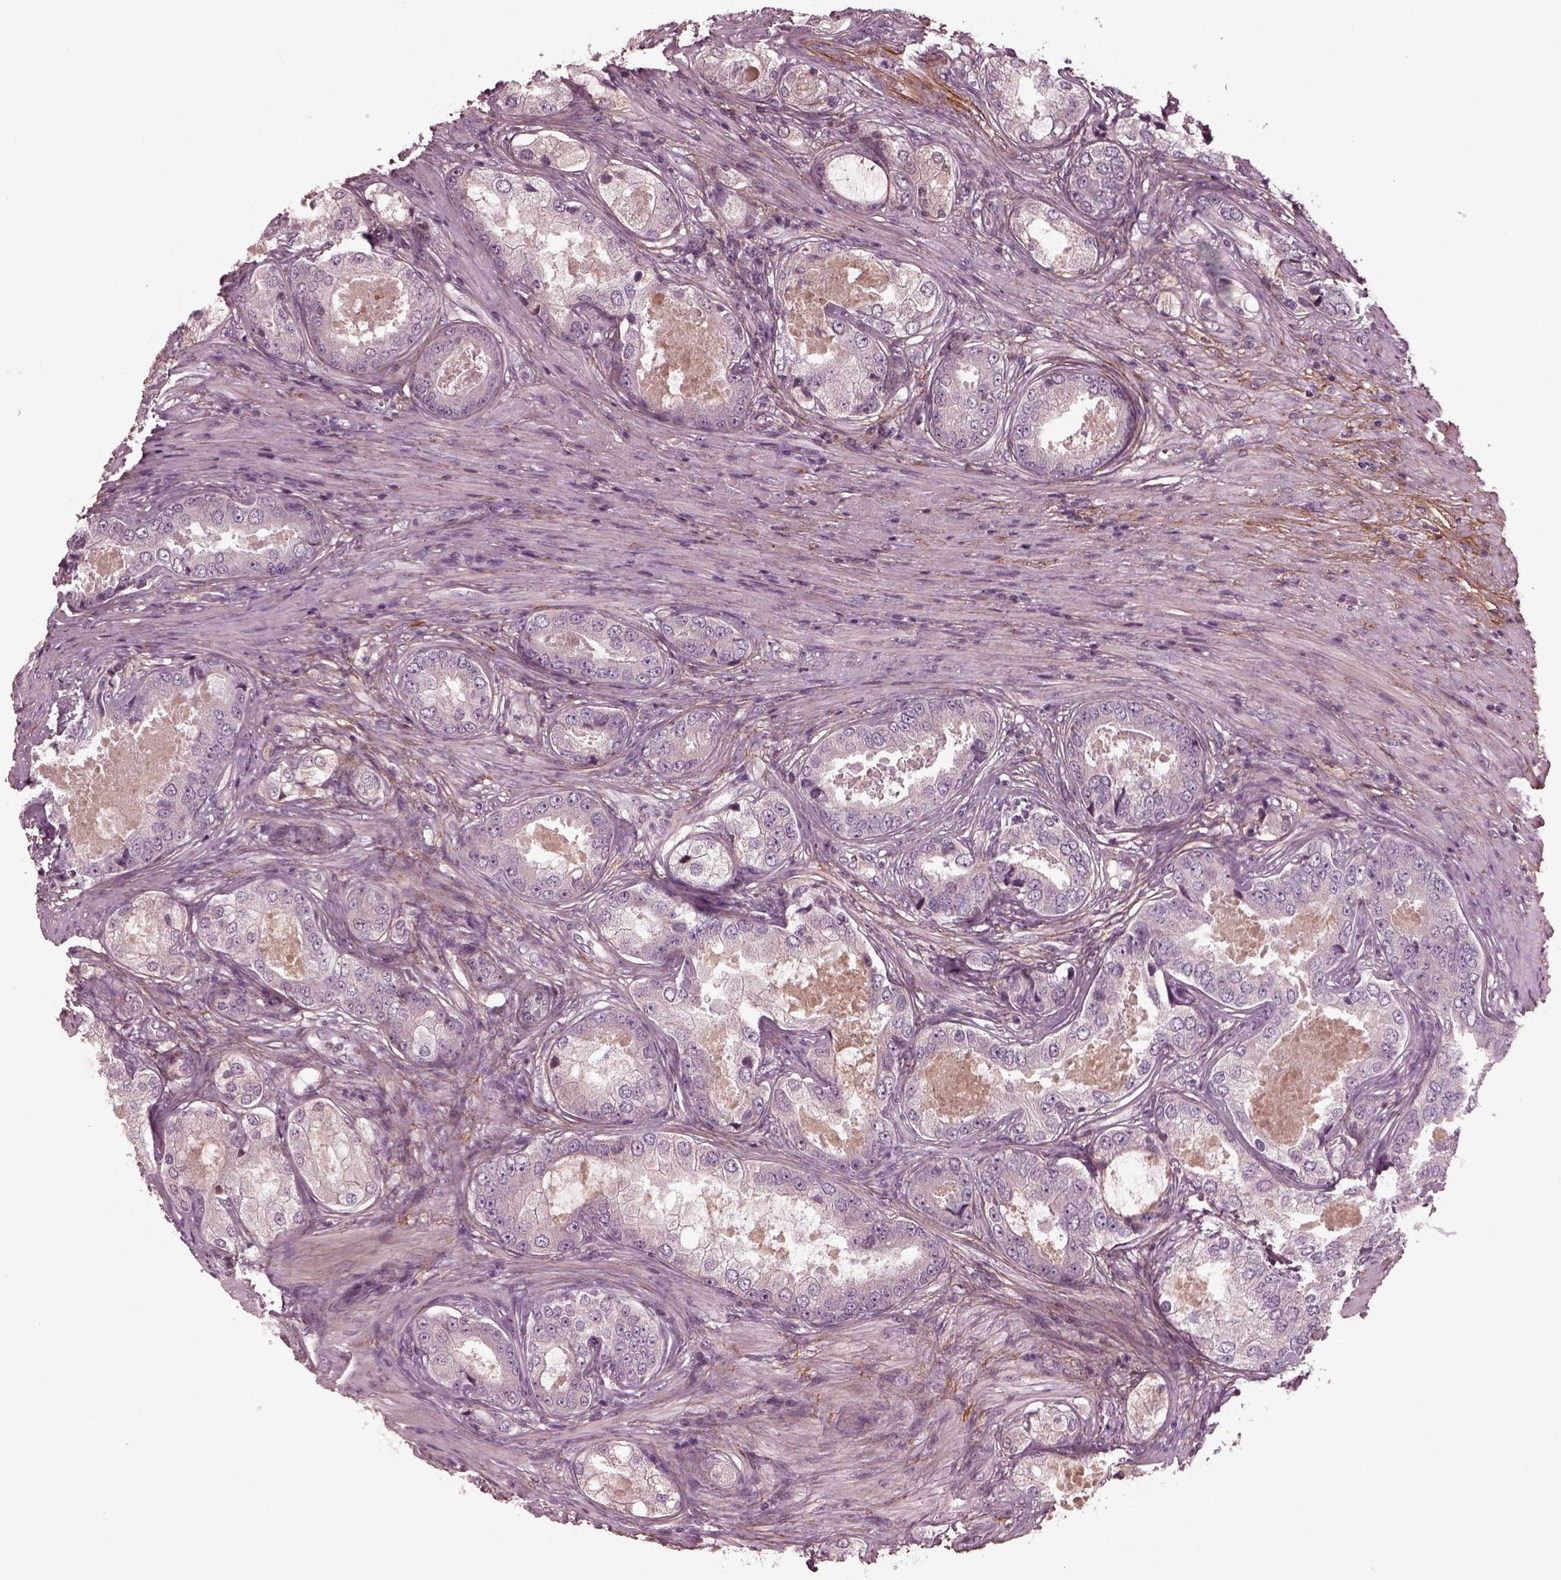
{"staining": {"intensity": "negative", "quantity": "none", "location": "none"}, "tissue": "prostate cancer", "cell_type": "Tumor cells", "image_type": "cancer", "snomed": [{"axis": "morphology", "description": "Adenocarcinoma, Low grade"}, {"axis": "topography", "description": "Prostate"}], "caption": "Immunohistochemistry micrograph of prostate low-grade adenocarcinoma stained for a protein (brown), which demonstrates no expression in tumor cells.", "gene": "EFEMP1", "patient": {"sex": "male", "age": 68}}